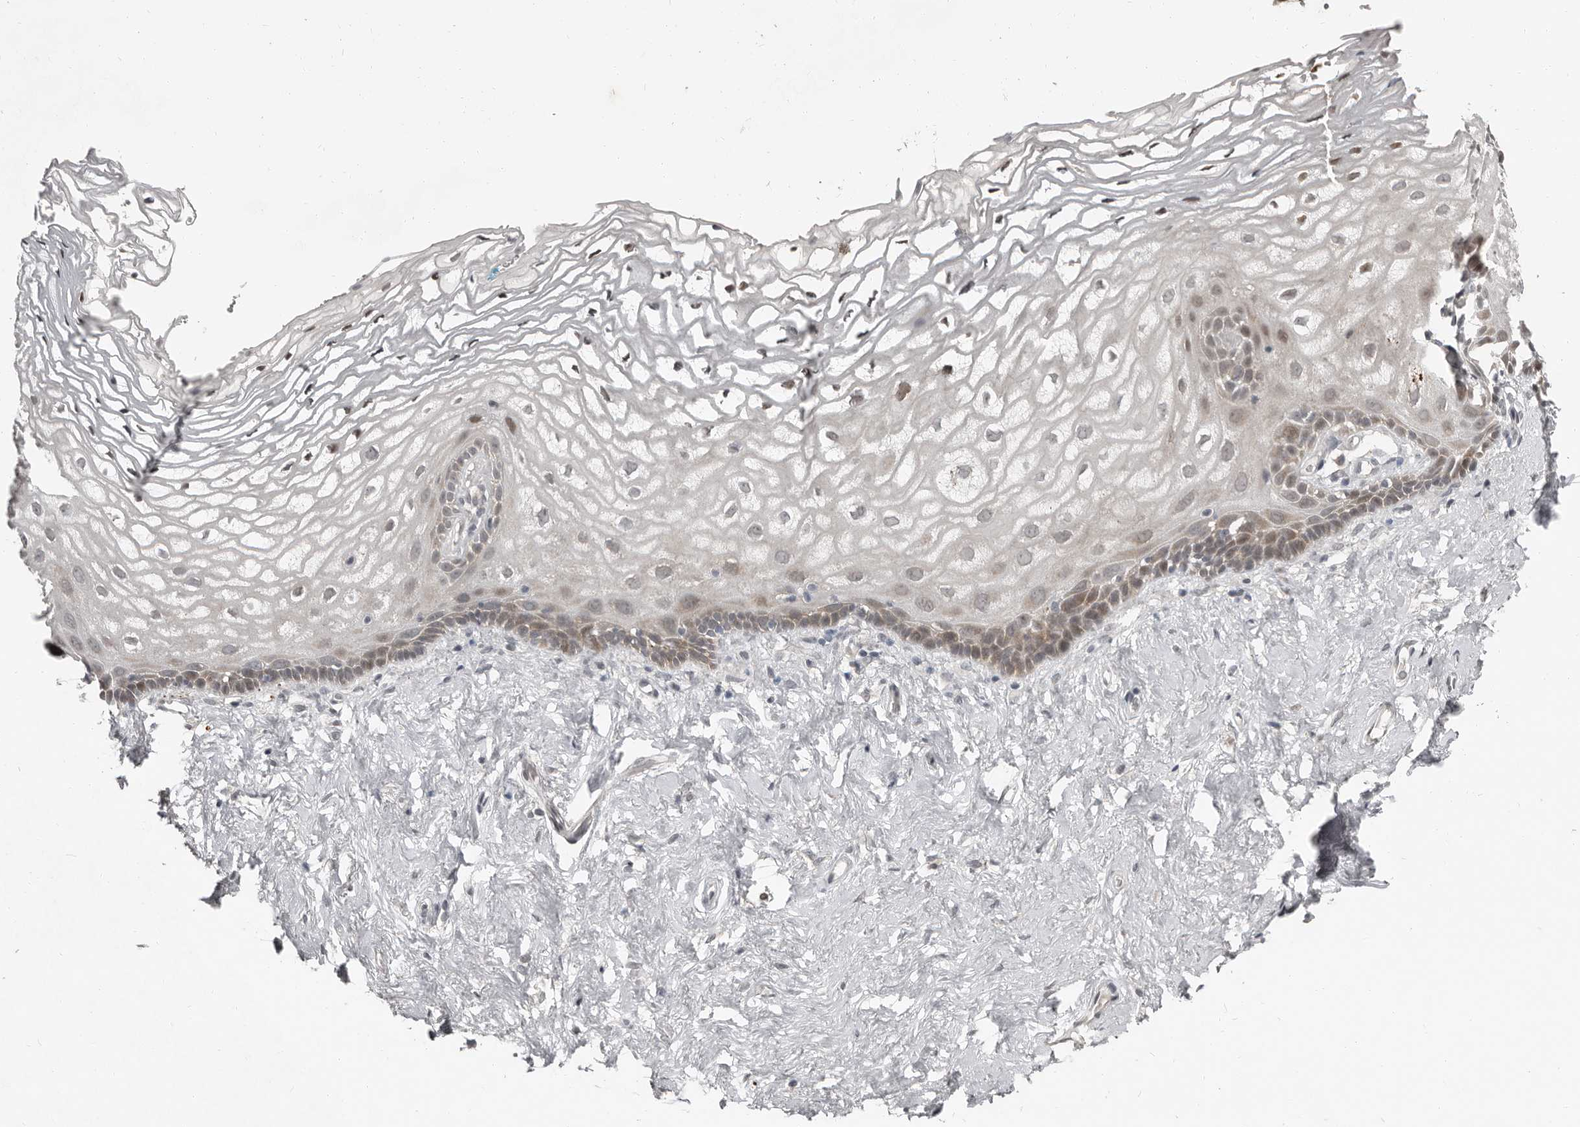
{"staining": {"intensity": "weak", "quantity": "<25%", "location": "cytoplasmic/membranous,nuclear"}, "tissue": "vagina", "cell_type": "Squamous epithelial cells", "image_type": "normal", "snomed": [{"axis": "morphology", "description": "Normal tissue, NOS"}, {"axis": "morphology", "description": "Adenocarcinoma, NOS"}, {"axis": "topography", "description": "Rectum"}, {"axis": "topography", "description": "Vagina"}], "caption": "The IHC image has no significant staining in squamous epithelial cells of vagina.", "gene": "APOL6", "patient": {"sex": "female", "age": 71}}